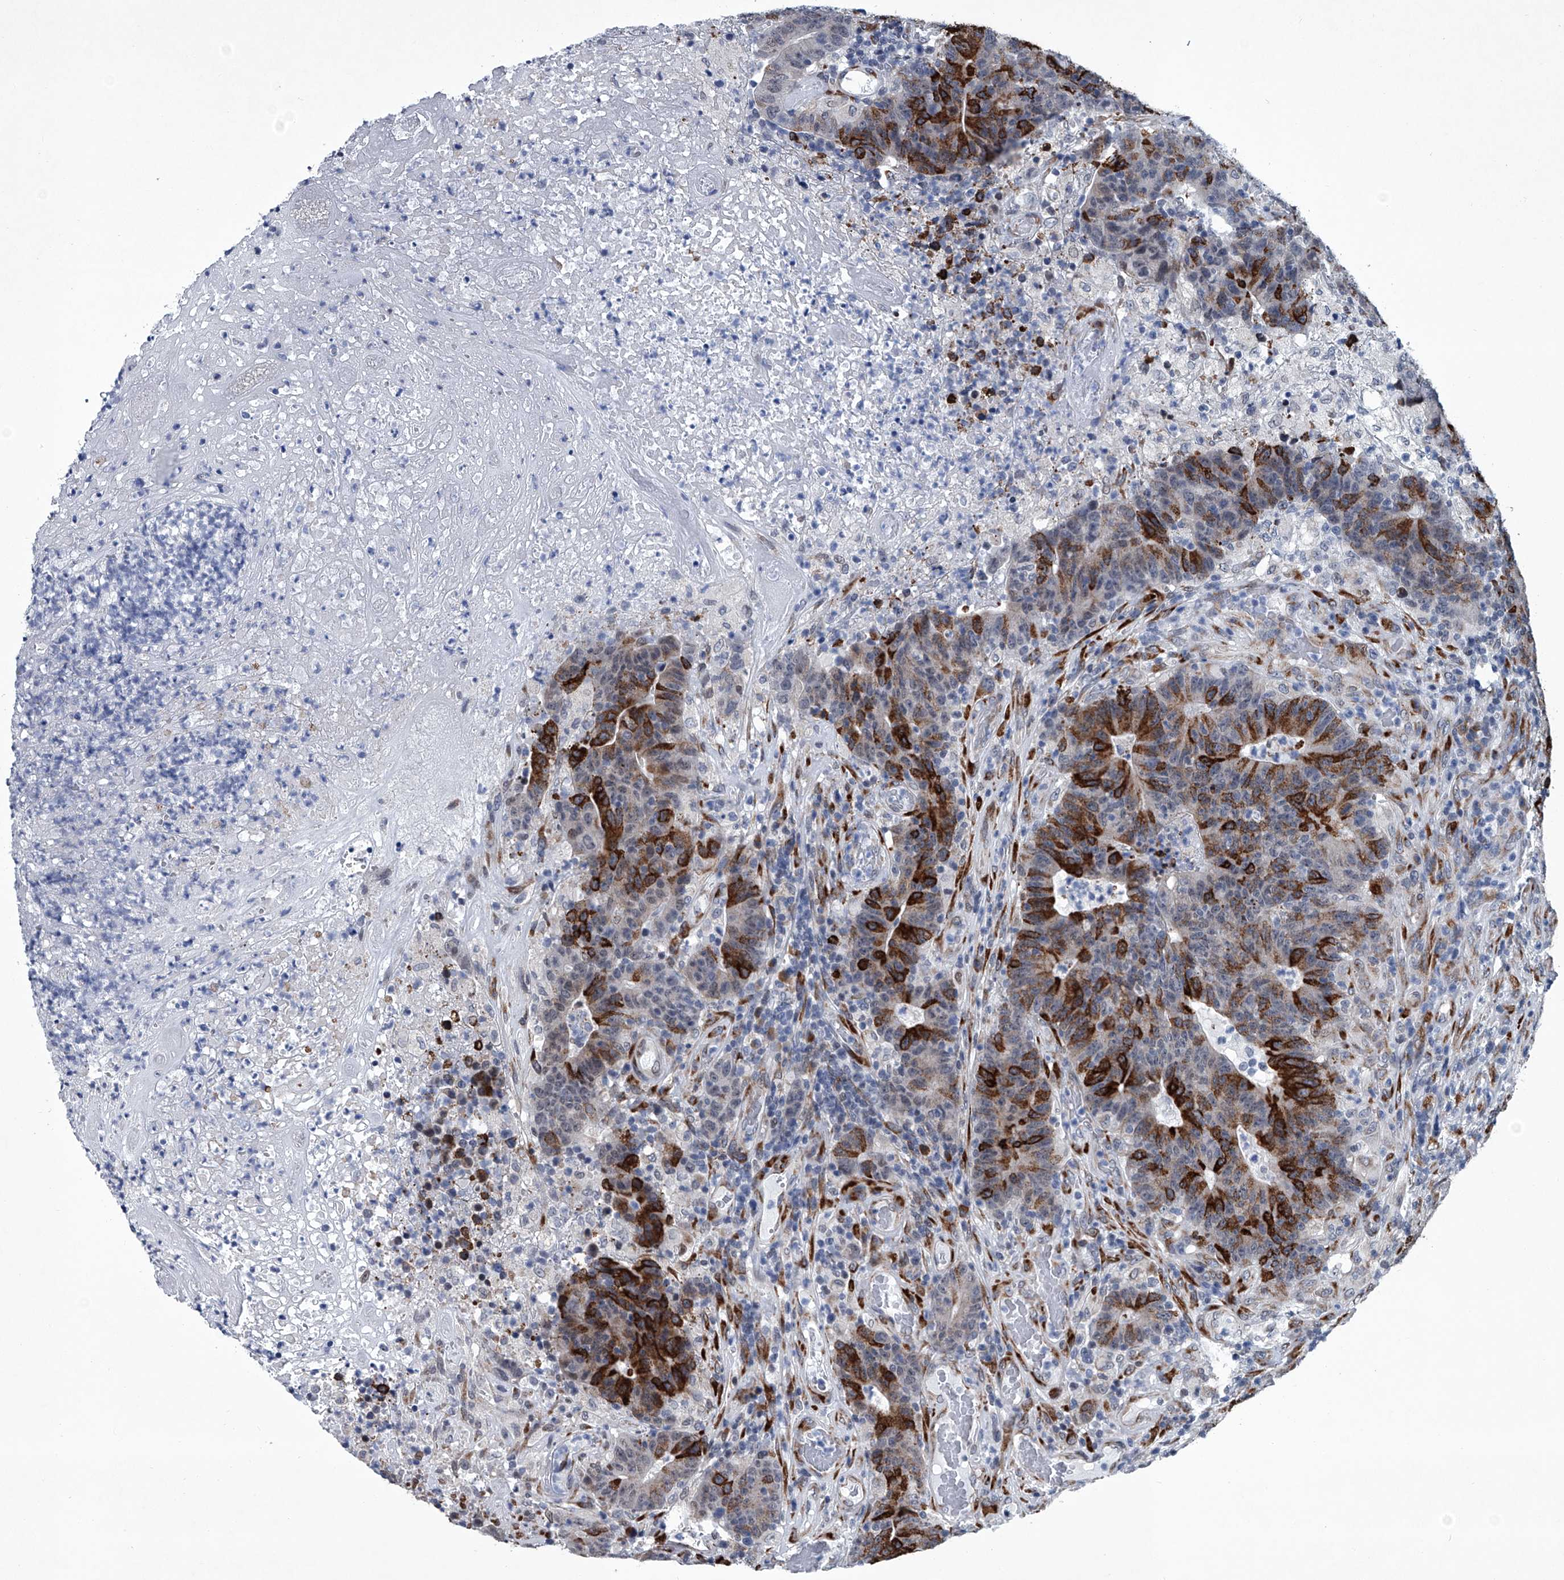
{"staining": {"intensity": "strong", "quantity": "25%-75%", "location": "cytoplasmic/membranous"}, "tissue": "colorectal cancer", "cell_type": "Tumor cells", "image_type": "cancer", "snomed": [{"axis": "morphology", "description": "Normal tissue, NOS"}, {"axis": "morphology", "description": "Adenocarcinoma, NOS"}, {"axis": "topography", "description": "Colon"}], "caption": "Immunohistochemical staining of colorectal cancer displays high levels of strong cytoplasmic/membranous staining in approximately 25%-75% of tumor cells. The staining was performed using DAB (3,3'-diaminobenzidine) to visualize the protein expression in brown, while the nuclei were stained in blue with hematoxylin (Magnification: 20x).", "gene": "PPP2R5D", "patient": {"sex": "female", "age": 75}}